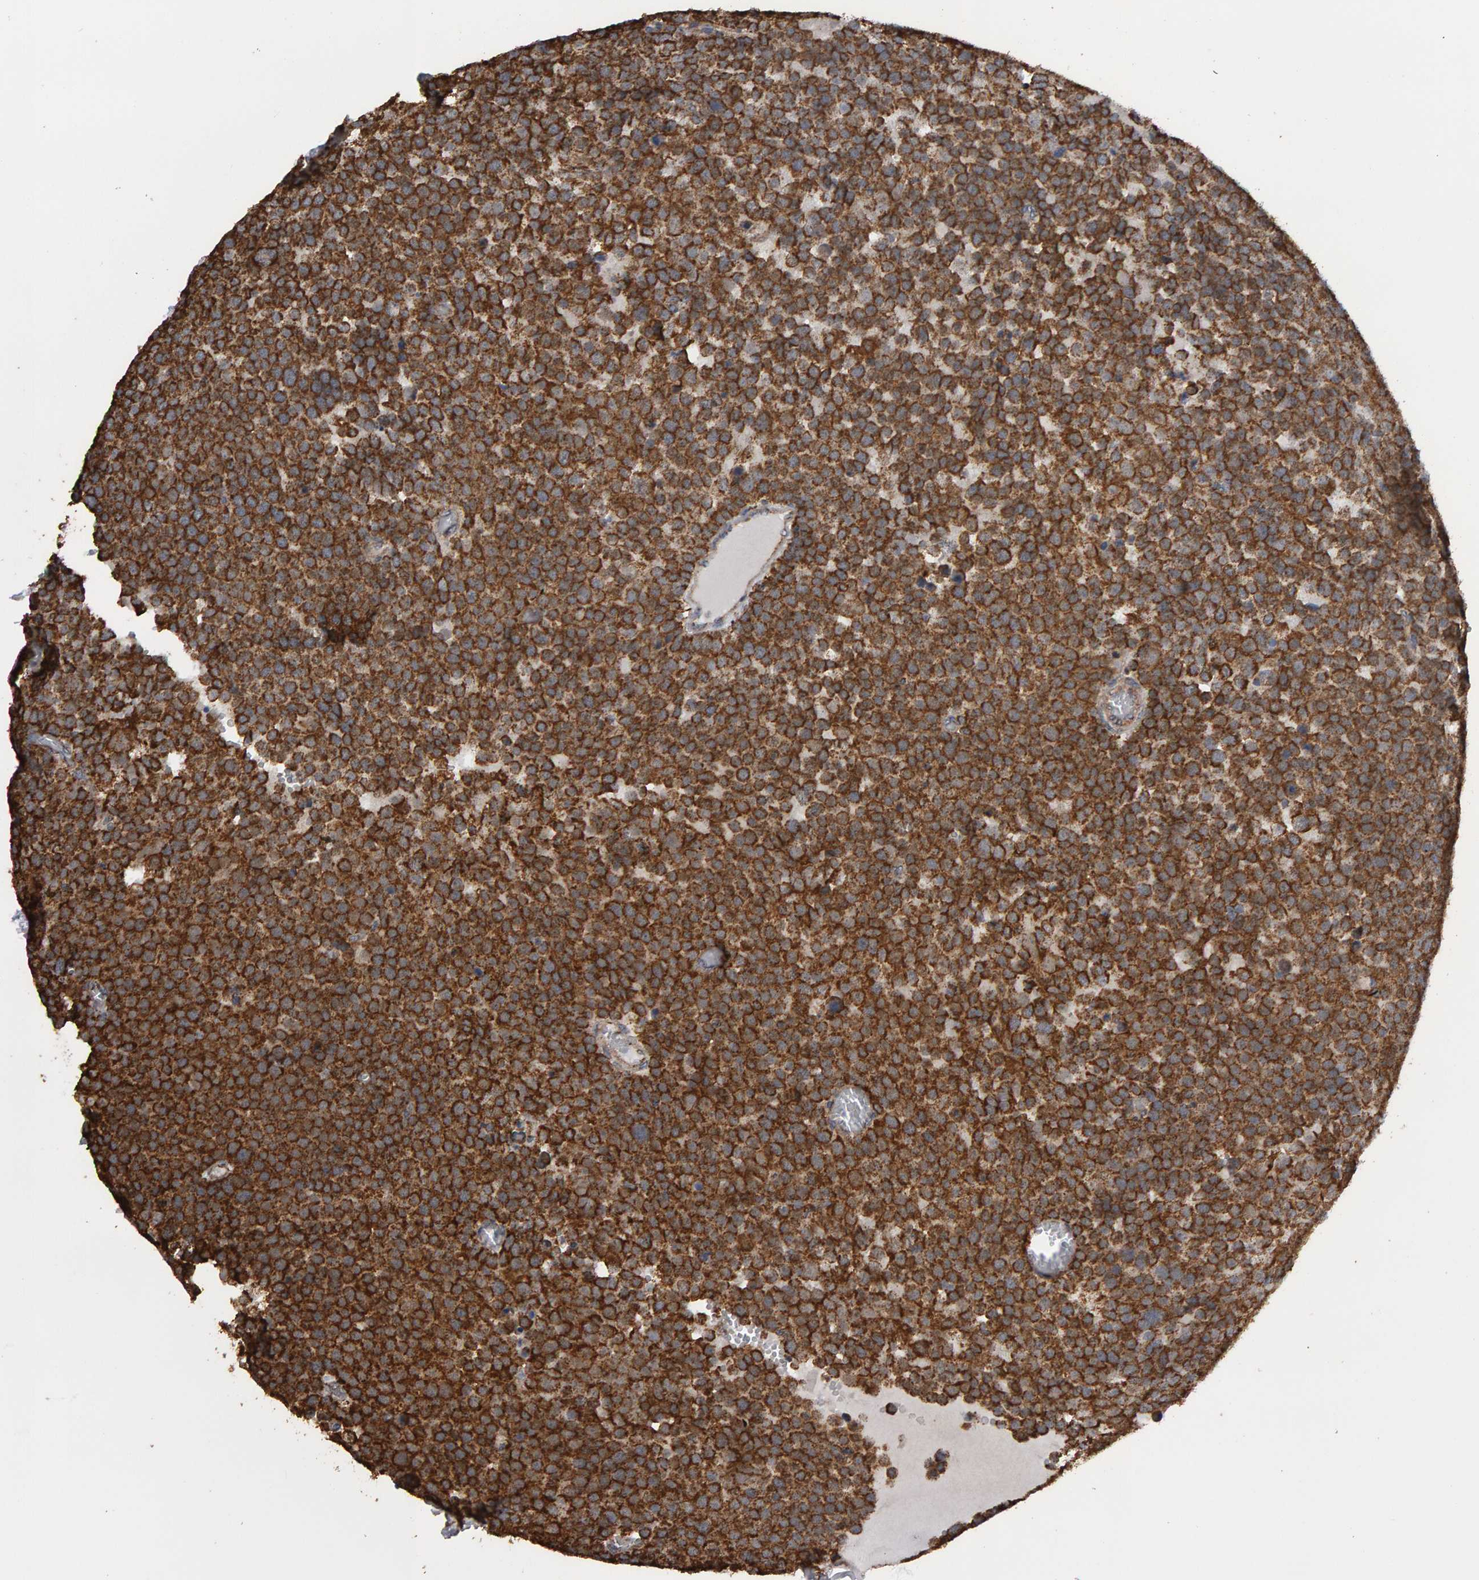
{"staining": {"intensity": "strong", "quantity": ">75%", "location": "cytoplasmic/membranous"}, "tissue": "testis cancer", "cell_type": "Tumor cells", "image_type": "cancer", "snomed": [{"axis": "morphology", "description": "Seminoma, NOS"}, {"axis": "topography", "description": "Testis"}], "caption": "An image of testis cancer (seminoma) stained for a protein shows strong cytoplasmic/membranous brown staining in tumor cells.", "gene": "TOM1L1", "patient": {"sex": "male", "age": 71}}